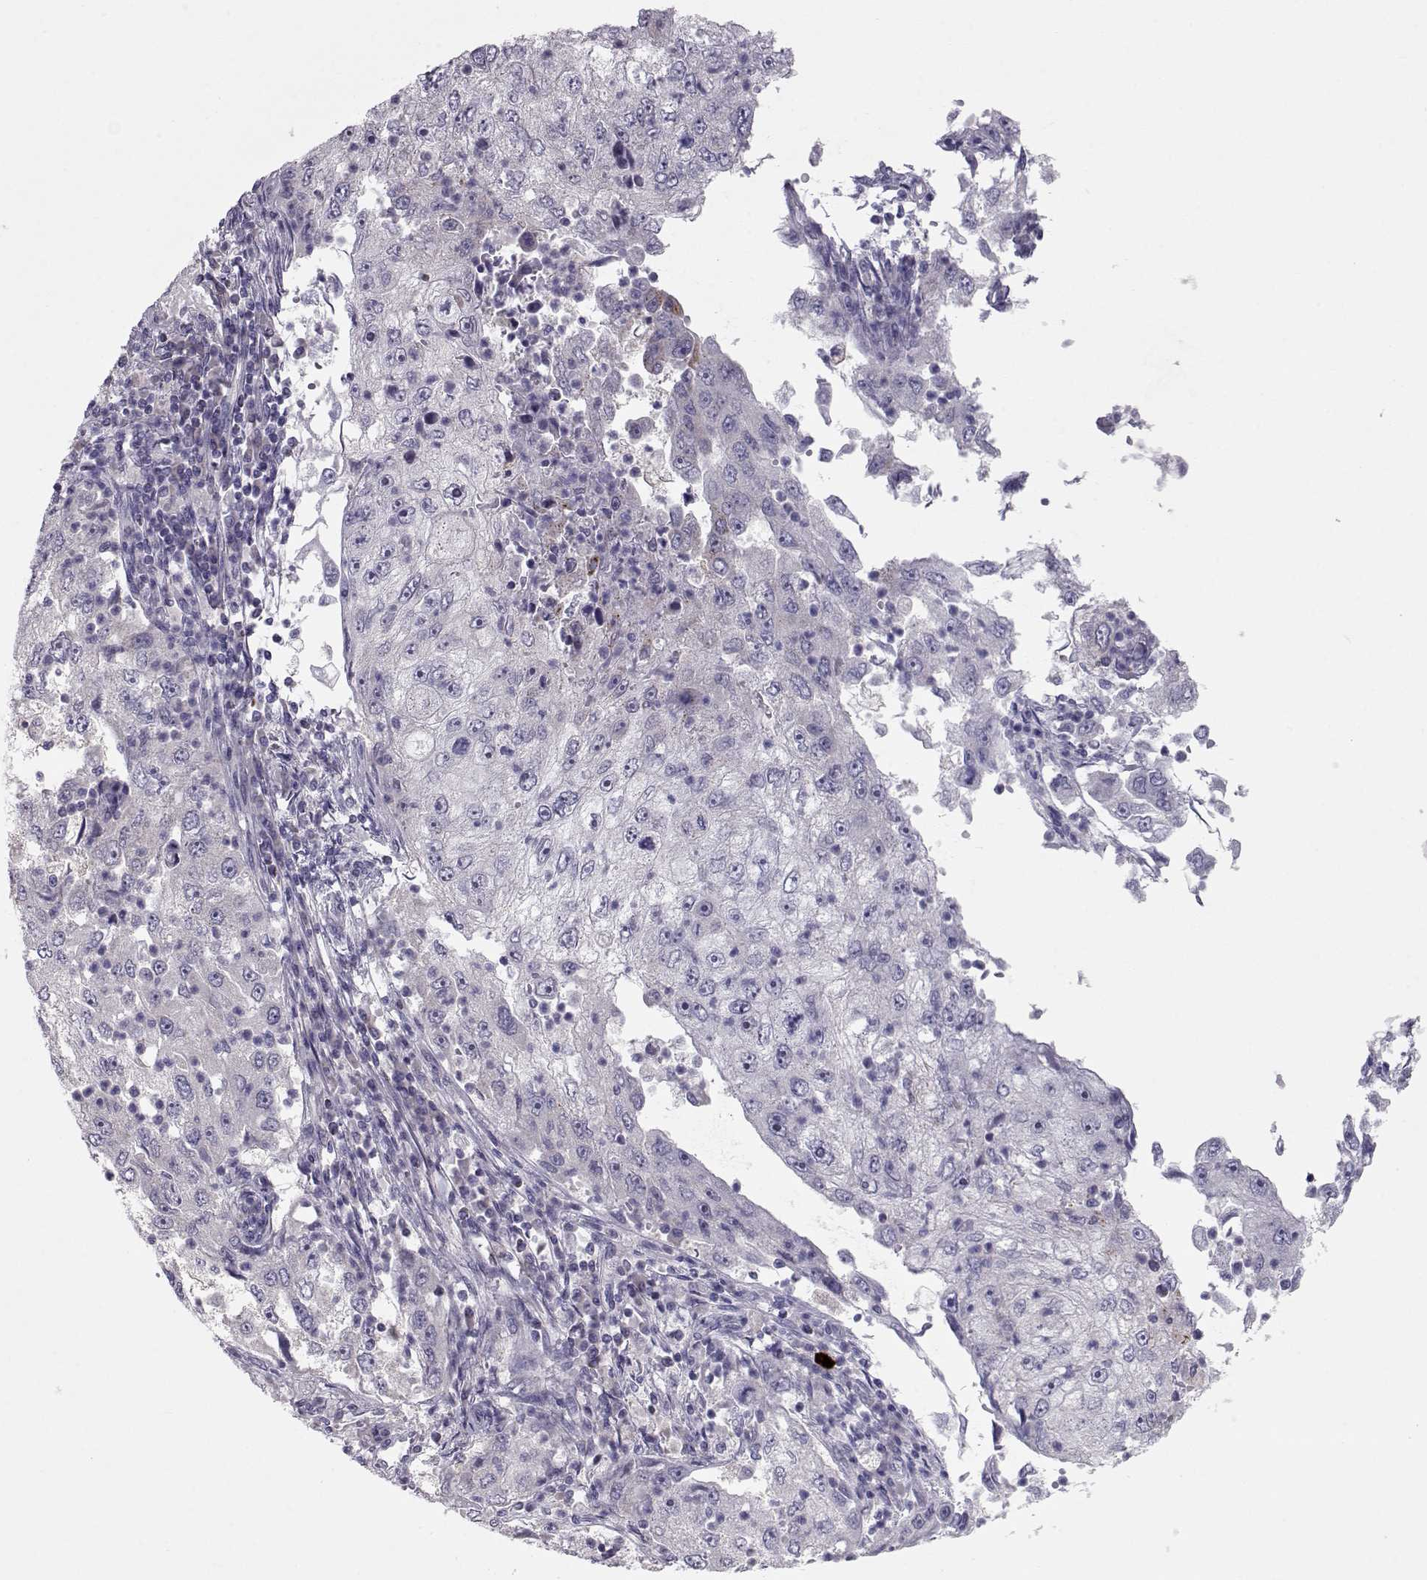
{"staining": {"intensity": "negative", "quantity": "none", "location": "none"}, "tissue": "cervical cancer", "cell_type": "Tumor cells", "image_type": "cancer", "snomed": [{"axis": "morphology", "description": "Squamous cell carcinoma, NOS"}, {"axis": "topography", "description": "Cervix"}], "caption": "The photomicrograph shows no significant expression in tumor cells of cervical cancer (squamous cell carcinoma).", "gene": "NPVF", "patient": {"sex": "female", "age": 36}}